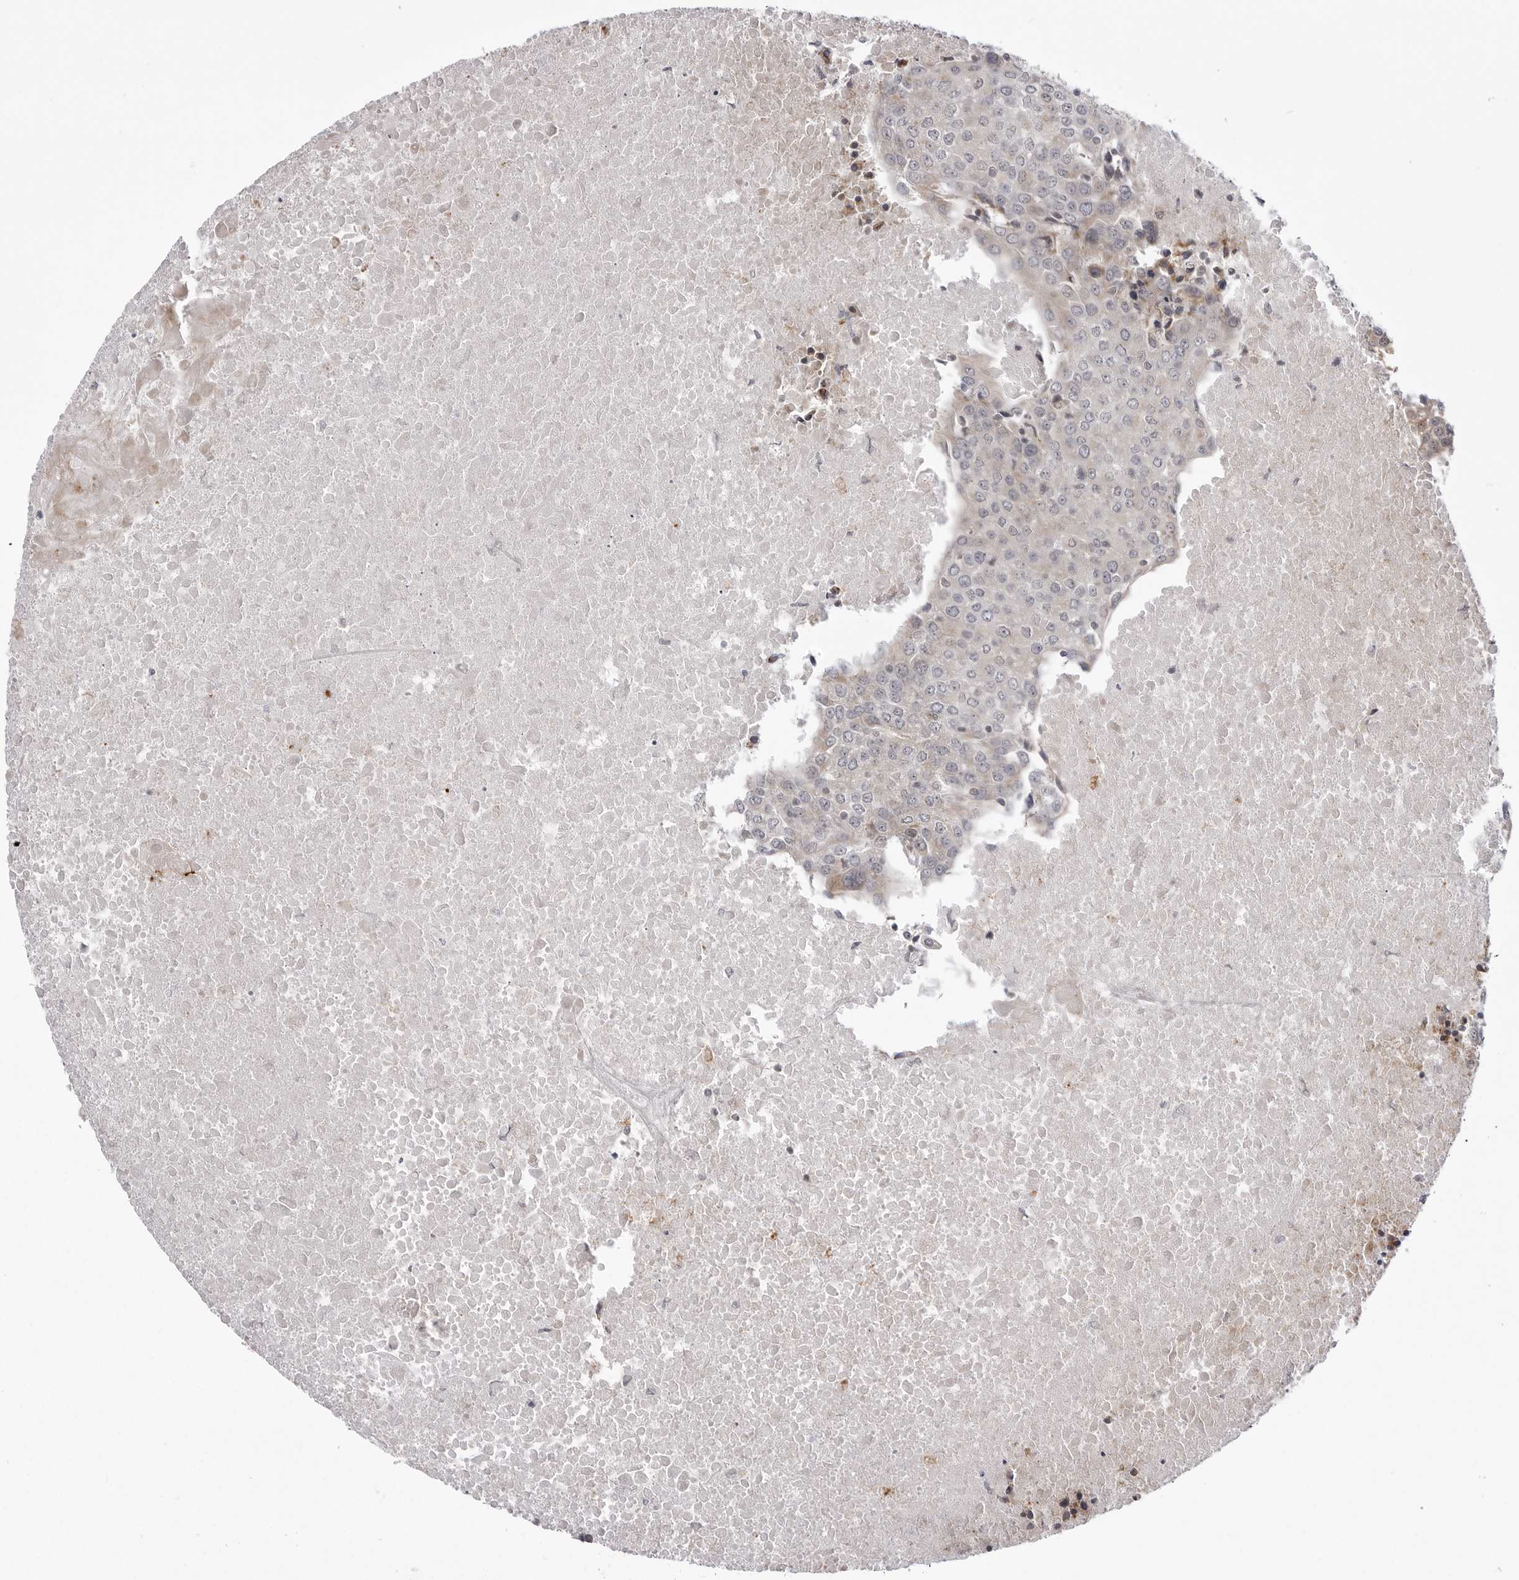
{"staining": {"intensity": "negative", "quantity": "none", "location": "none"}, "tissue": "urothelial cancer", "cell_type": "Tumor cells", "image_type": "cancer", "snomed": [{"axis": "morphology", "description": "Urothelial carcinoma, High grade"}, {"axis": "topography", "description": "Urinary bladder"}], "caption": "A high-resolution image shows immunohistochemistry (IHC) staining of urothelial cancer, which reveals no significant positivity in tumor cells.", "gene": "CCDC18", "patient": {"sex": "female", "age": 85}}